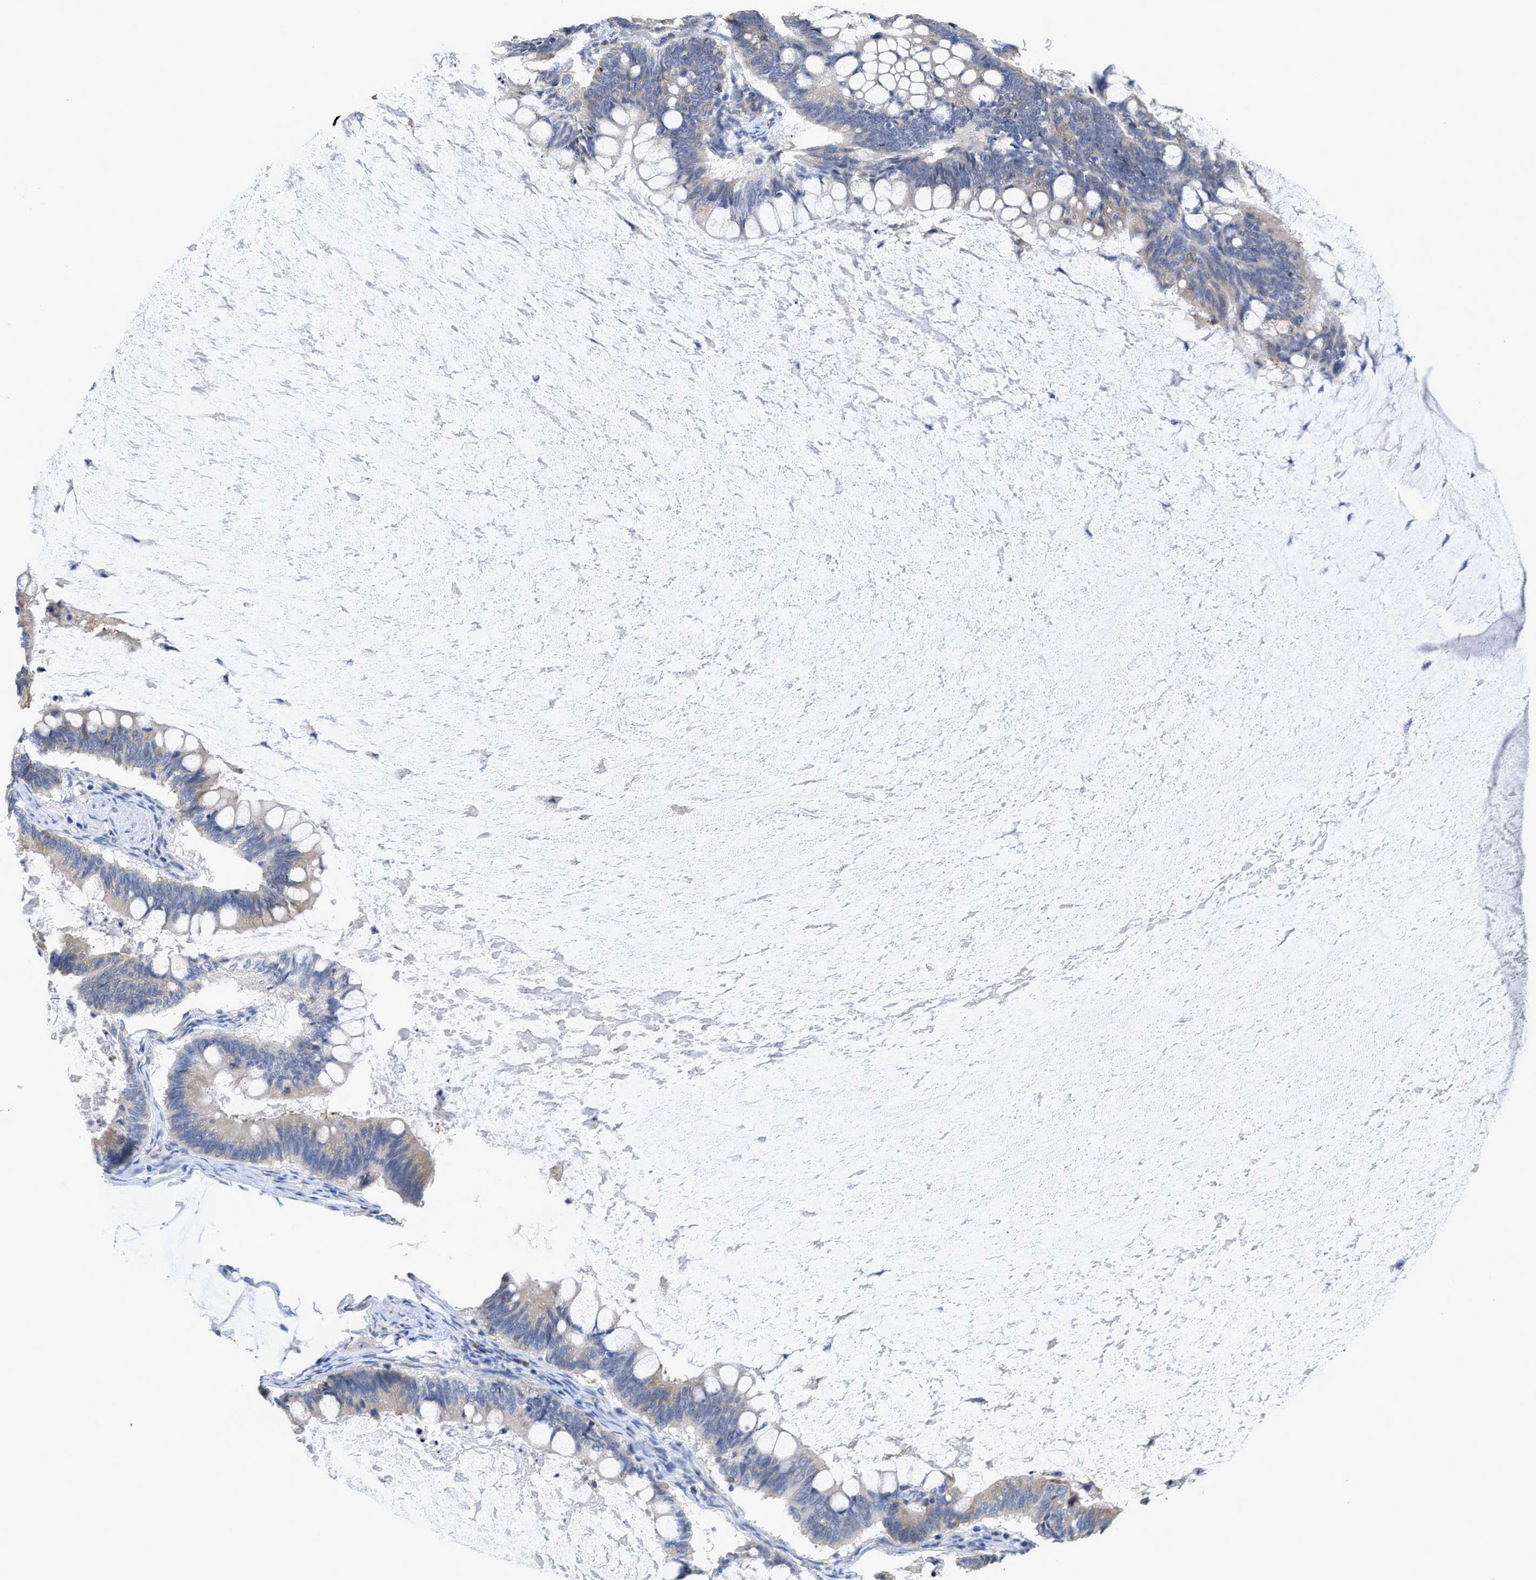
{"staining": {"intensity": "negative", "quantity": "none", "location": "none"}, "tissue": "ovarian cancer", "cell_type": "Tumor cells", "image_type": "cancer", "snomed": [{"axis": "morphology", "description": "Cystadenocarcinoma, mucinous, NOS"}, {"axis": "topography", "description": "Ovary"}], "caption": "This is an immunohistochemistry image of human ovarian mucinous cystadenocarcinoma. There is no positivity in tumor cells.", "gene": "RYR2", "patient": {"sex": "female", "age": 61}}